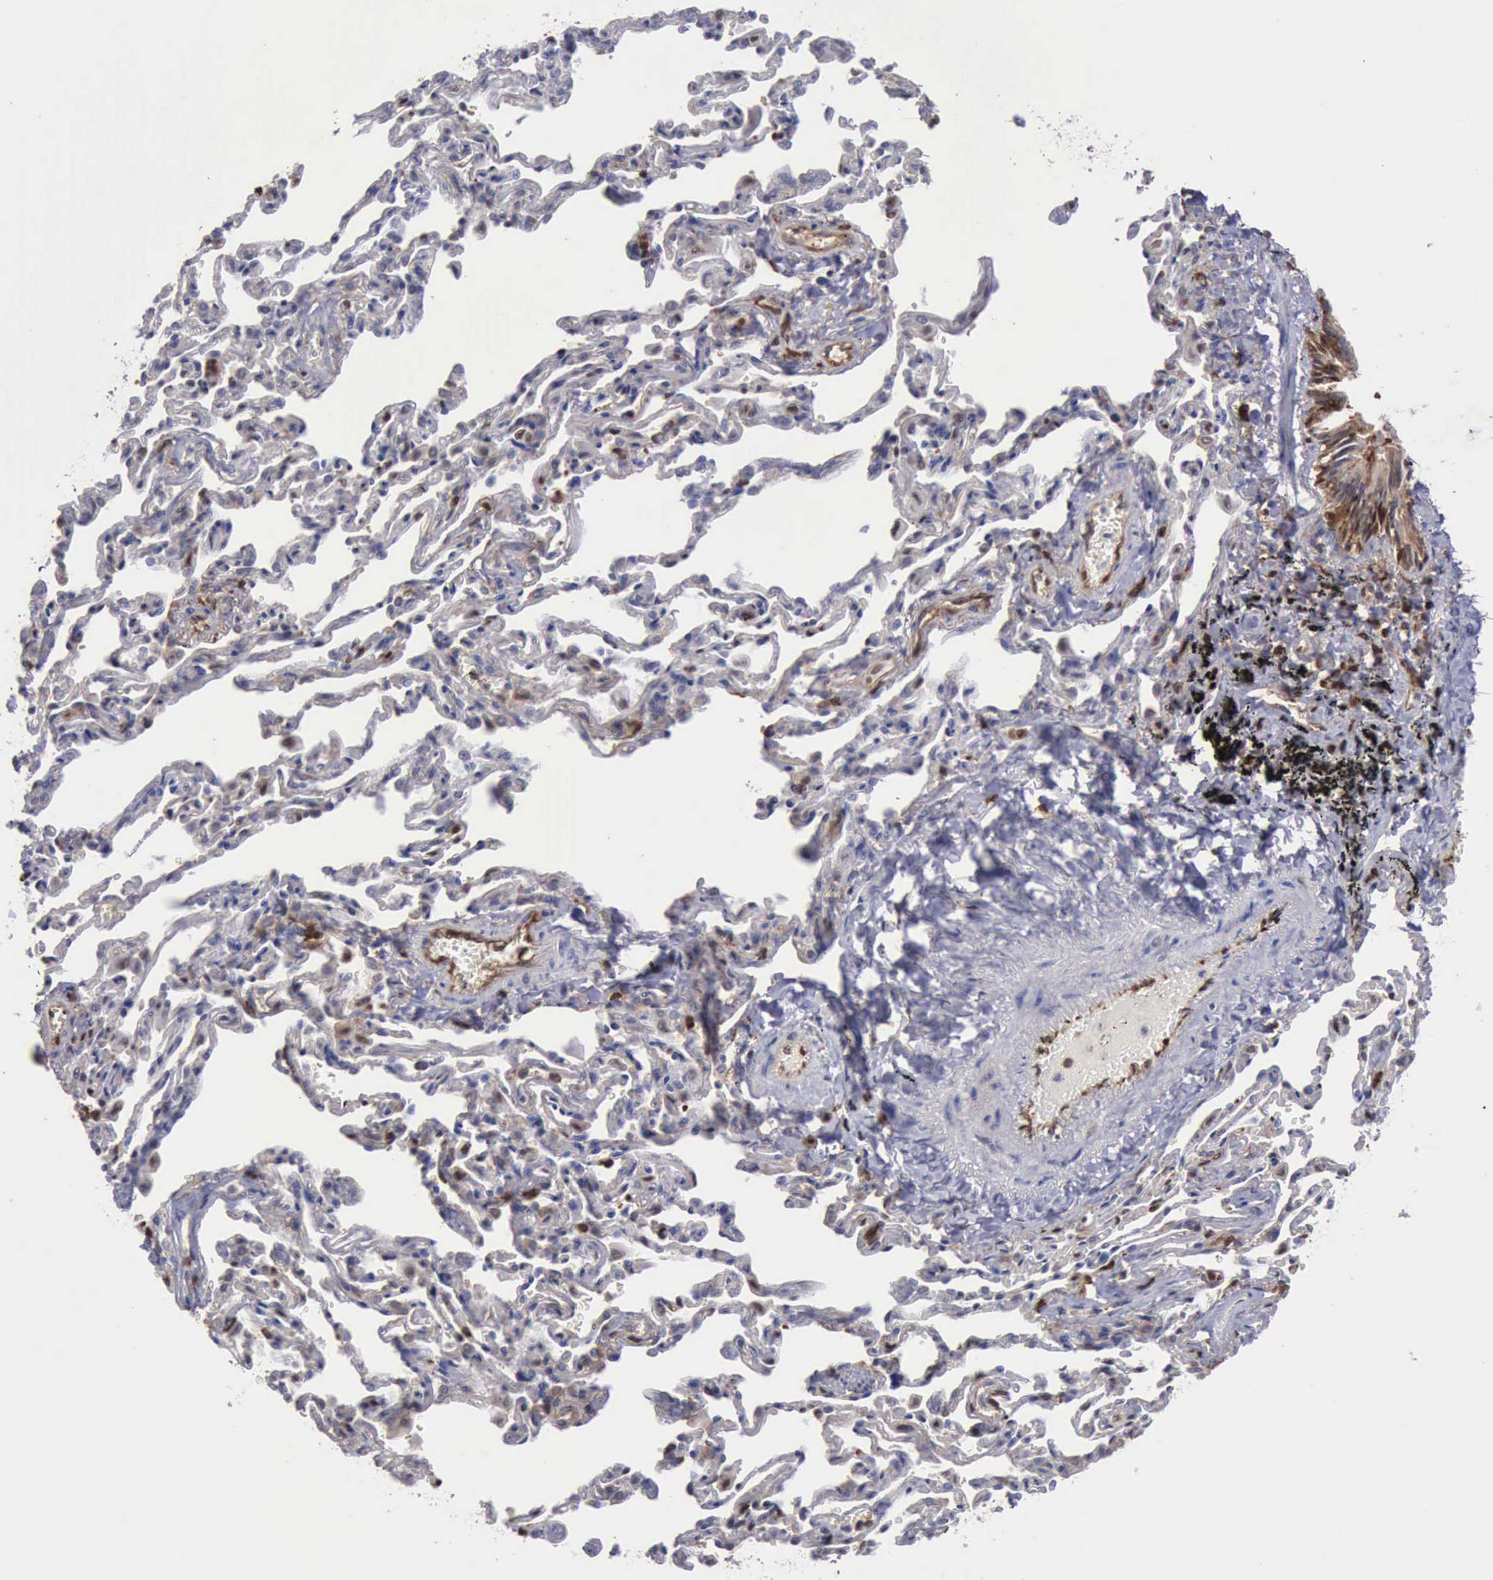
{"staining": {"intensity": "strong", "quantity": ">75%", "location": "cytoplasmic/membranous,nuclear"}, "tissue": "bronchus", "cell_type": "Respiratory epithelial cells", "image_type": "normal", "snomed": [{"axis": "morphology", "description": "Normal tissue, NOS"}, {"axis": "topography", "description": "Bronchus"}], "caption": "Protein analysis of unremarkable bronchus demonstrates strong cytoplasmic/membranous,nuclear expression in about >75% of respiratory epithelial cells.", "gene": "PDCD4", "patient": {"sex": "male", "age": 70}}